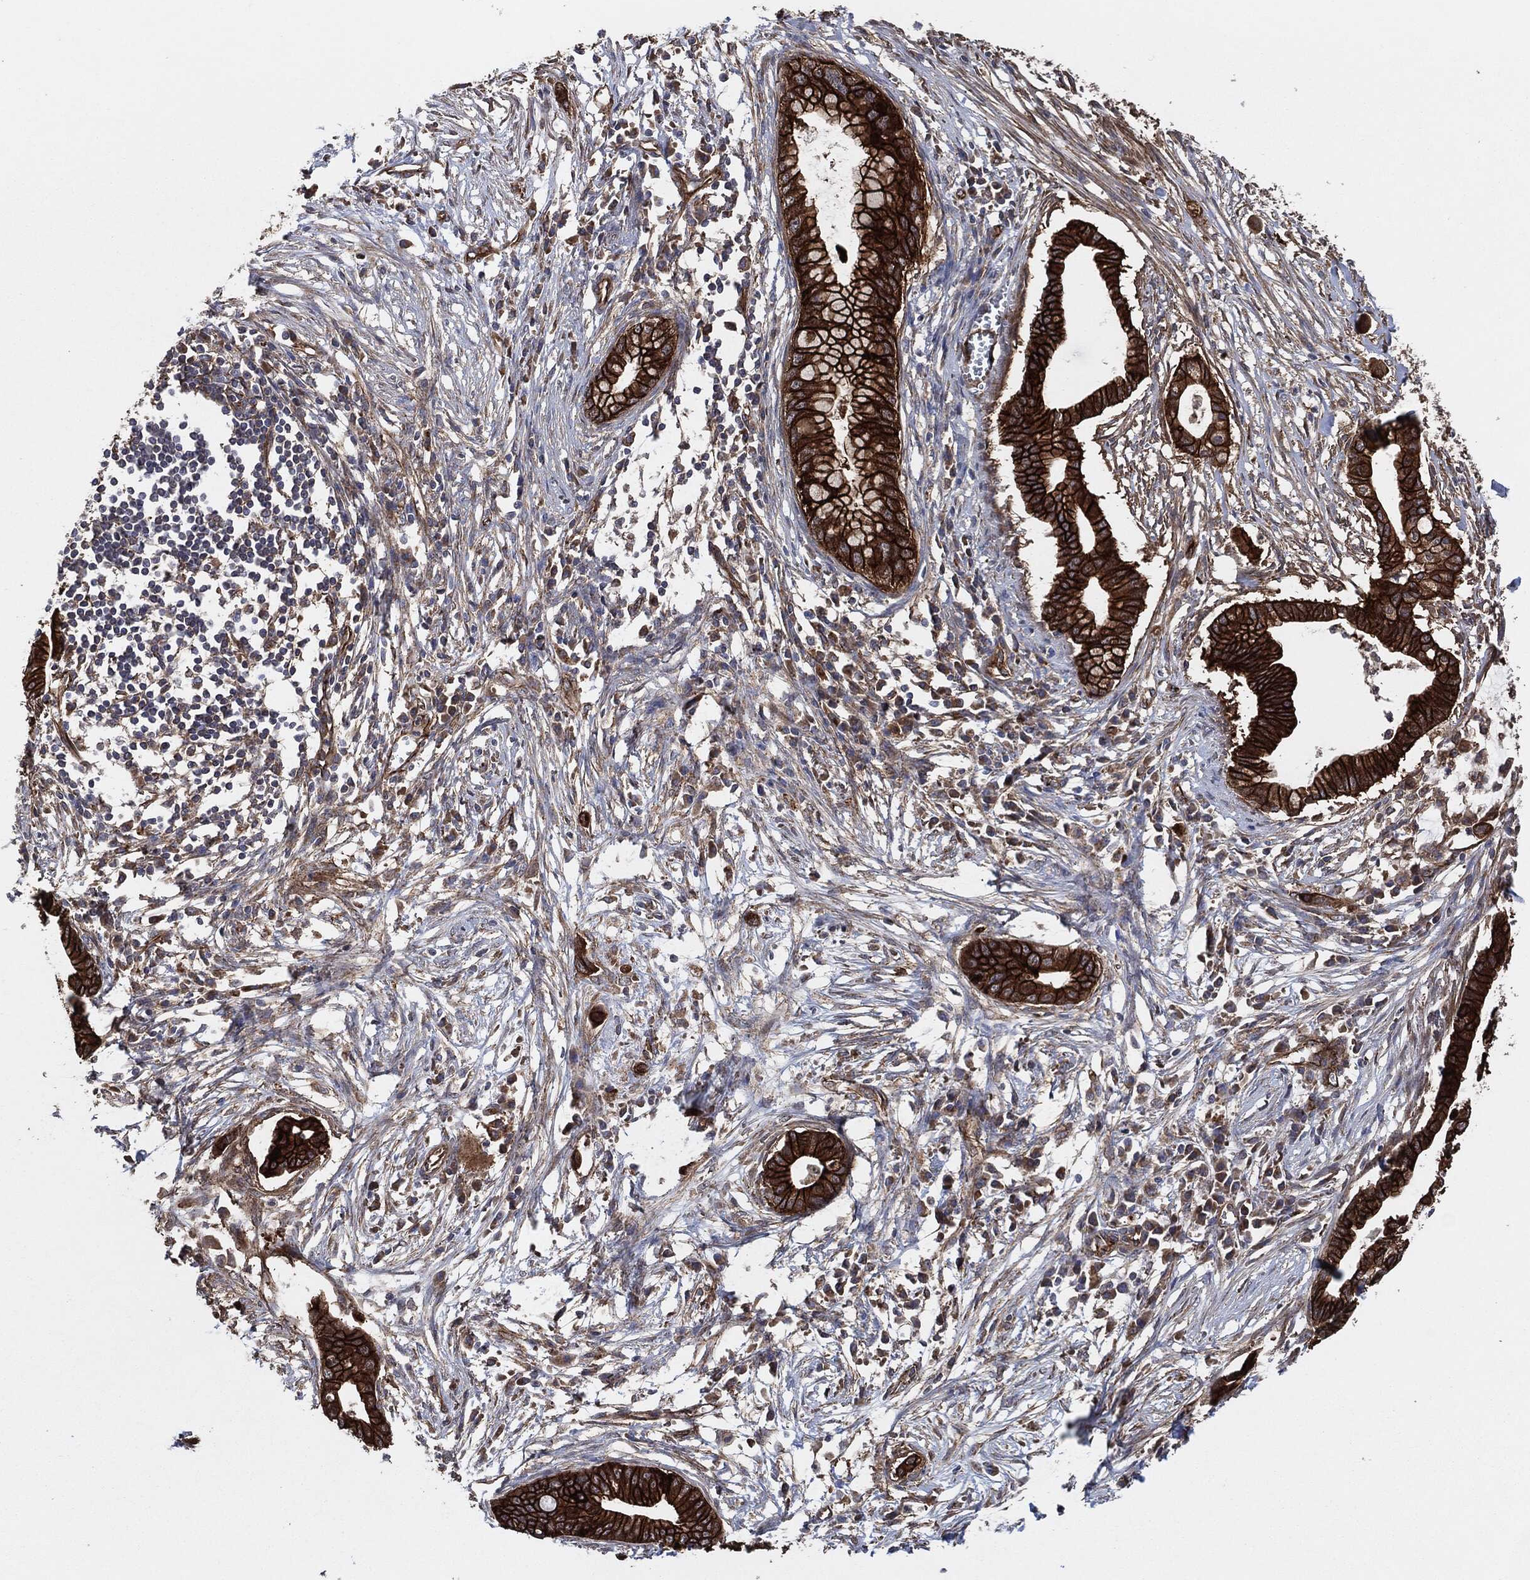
{"staining": {"intensity": "strong", "quantity": ">75%", "location": "cytoplasmic/membranous"}, "tissue": "pancreatic cancer", "cell_type": "Tumor cells", "image_type": "cancer", "snomed": [{"axis": "morphology", "description": "Normal tissue, NOS"}, {"axis": "morphology", "description": "Adenocarcinoma, NOS"}, {"axis": "topography", "description": "Pancreas"}], "caption": "Pancreatic cancer (adenocarcinoma) stained for a protein displays strong cytoplasmic/membranous positivity in tumor cells.", "gene": "CTNNA1", "patient": {"sex": "female", "age": 58}}